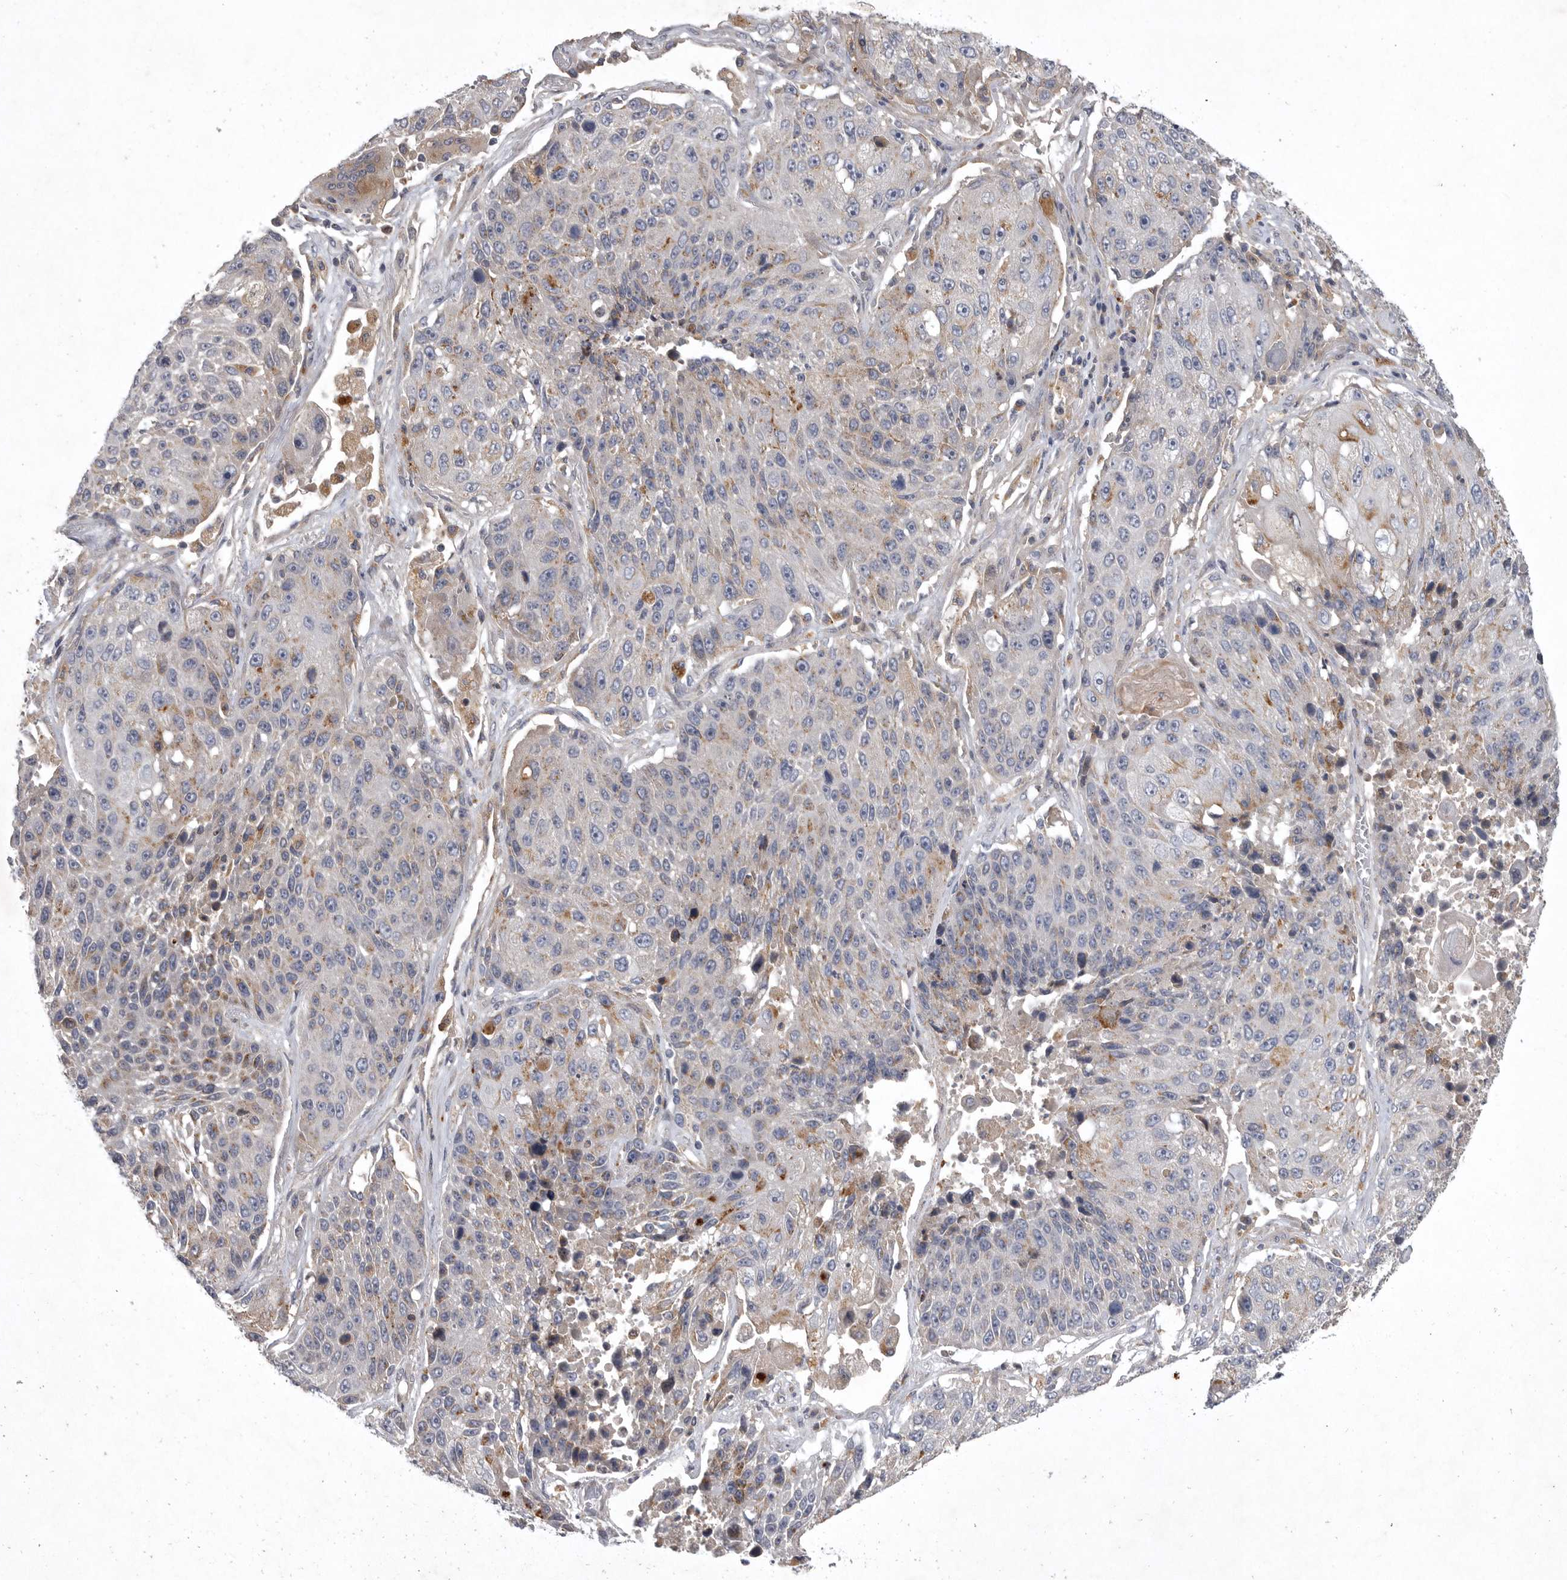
{"staining": {"intensity": "moderate", "quantity": "<25%", "location": "cytoplasmic/membranous"}, "tissue": "lung cancer", "cell_type": "Tumor cells", "image_type": "cancer", "snomed": [{"axis": "morphology", "description": "Squamous cell carcinoma, NOS"}, {"axis": "topography", "description": "Lung"}], "caption": "The photomicrograph reveals staining of squamous cell carcinoma (lung), revealing moderate cytoplasmic/membranous protein positivity (brown color) within tumor cells. (Stains: DAB (3,3'-diaminobenzidine) in brown, nuclei in blue, Microscopy: brightfield microscopy at high magnification).", "gene": "LAMTOR3", "patient": {"sex": "male", "age": 61}}